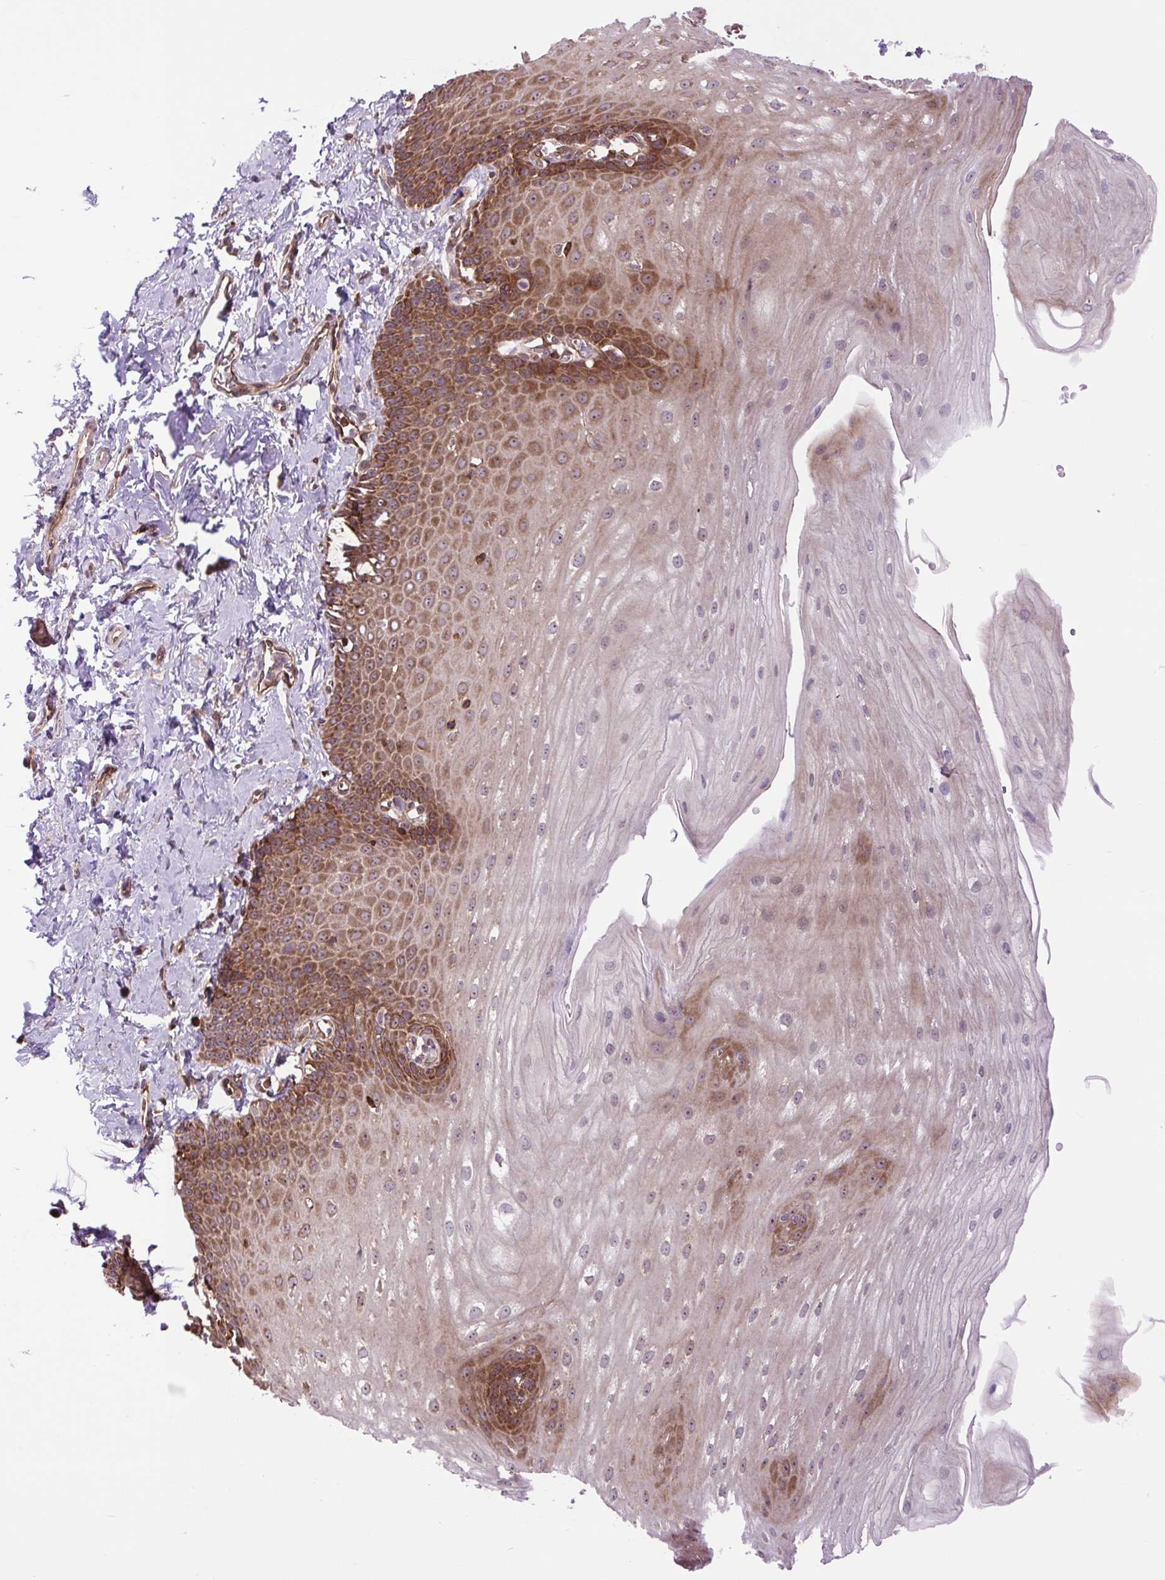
{"staining": {"intensity": "moderate", "quantity": "25%-75%", "location": "cytoplasmic/membranous"}, "tissue": "esophagus", "cell_type": "Squamous epithelial cells", "image_type": "normal", "snomed": [{"axis": "morphology", "description": "Normal tissue, NOS"}, {"axis": "topography", "description": "Esophagus"}], "caption": "A brown stain shows moderate cytoplasmic/membranous positivity of a protein in squamous epithelial cells of benign human esophagus. The staining was performed using DAB, with brown indicating positive protein expression. Nuclei are stained blue with hematoxylin.", "gene": "PLCG1", "patient": {"sex": "male", "age": 70}}